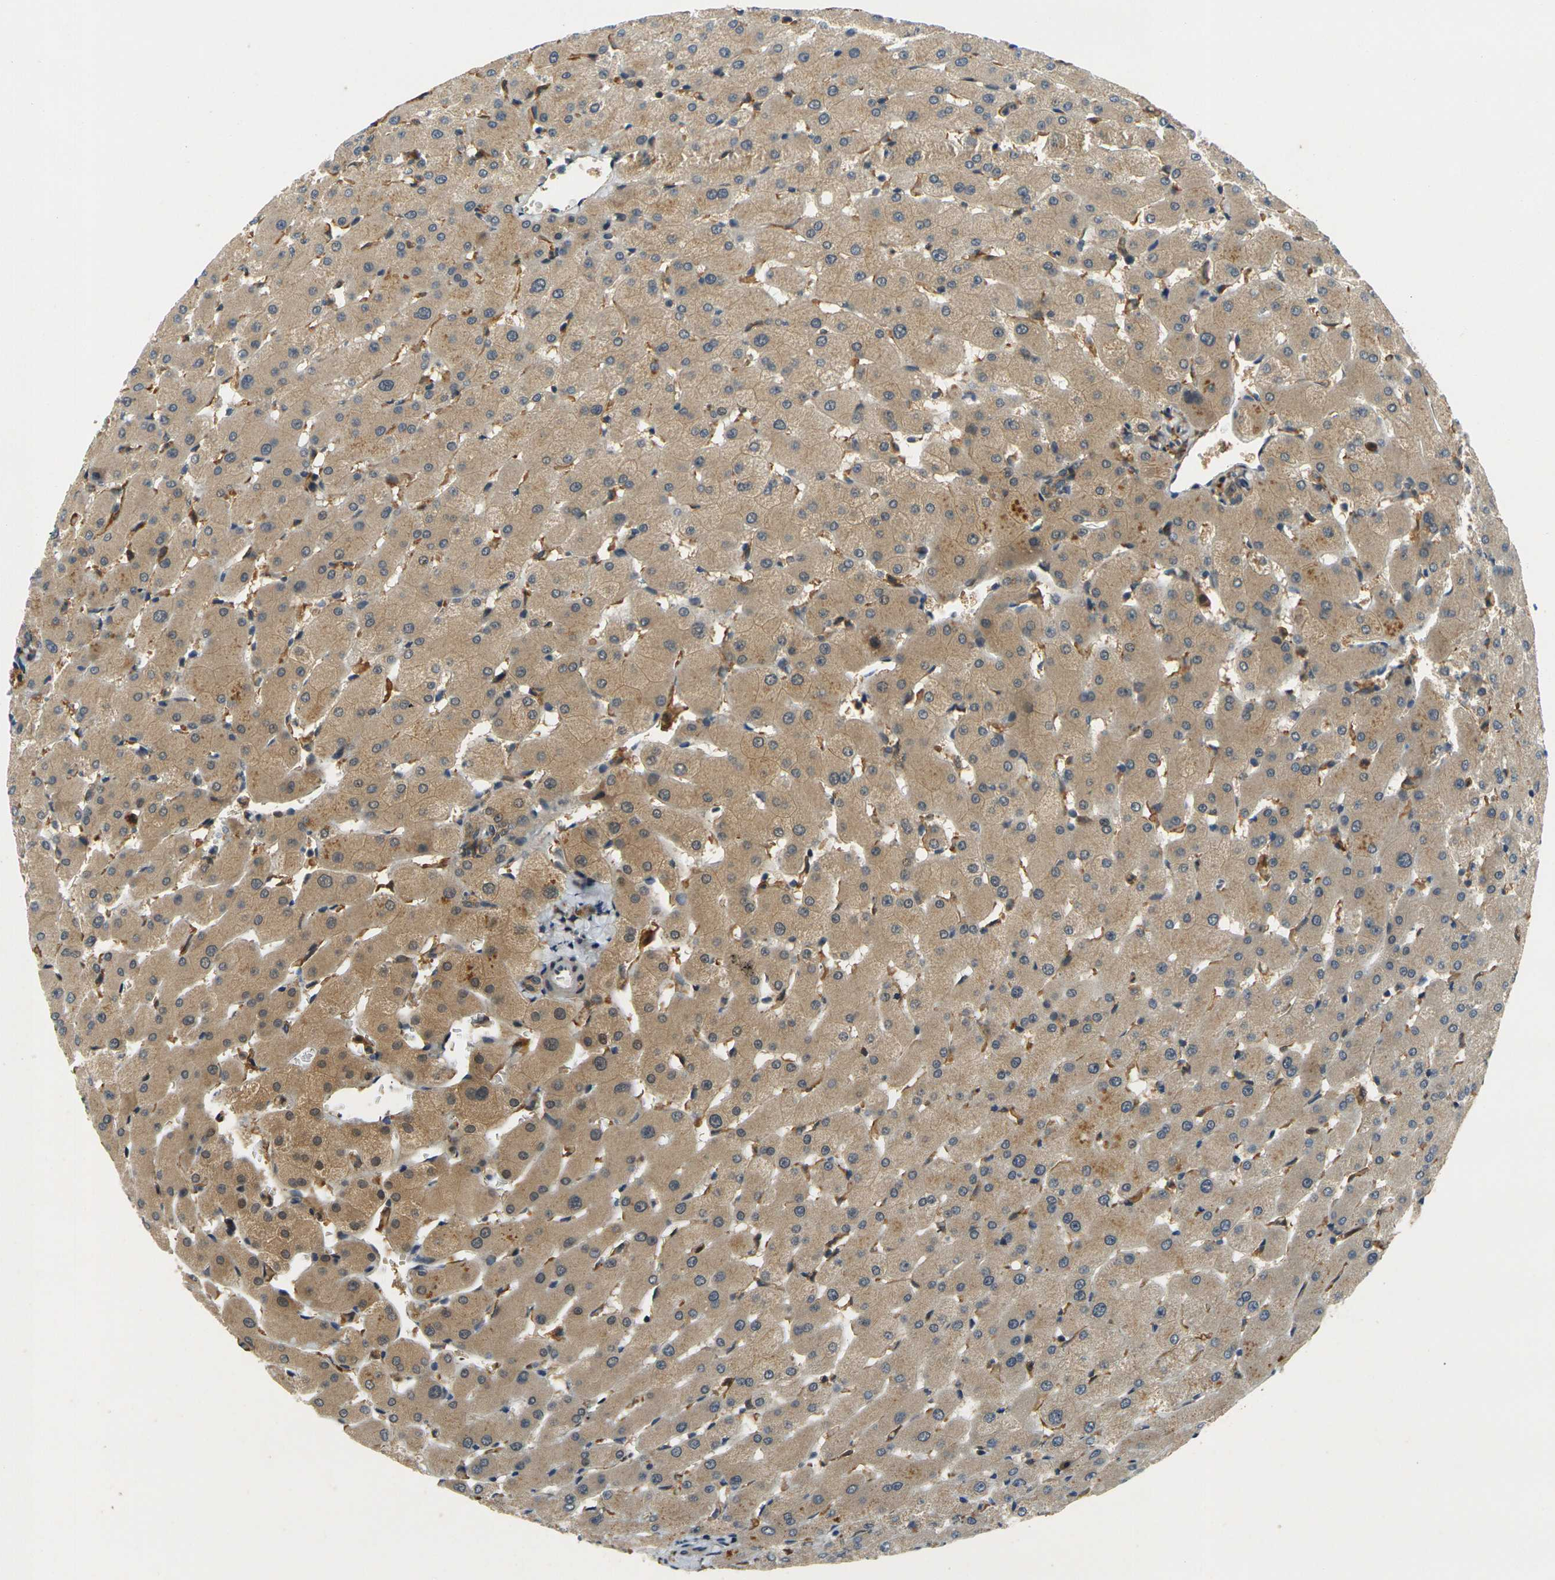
{"staining": {"intensity": "moderate", "quantity": ">75%", "location": "cytoplasmic/membranous"}, "tissue": "liver", "cell_type": "Cholangiocytes", "image_type": "normal", "snomed": [{"axis": "morphology", "description": "Normal tissue, NOS"}, {"axis": "topography", "description": "Liver"}], "caption": "High-magnification brightfield microscopy of unremarkable liver stained with DAB (3,3'-diaminobenzidine) (brown) and counterstained with hematoxylin (blue). cholangiocytes exhibit moderate cytoplasmic/membranous expression is seen in about>75% of cells.", "gene": "PIGL", "patient": {"sex": "female", "age": 63}}